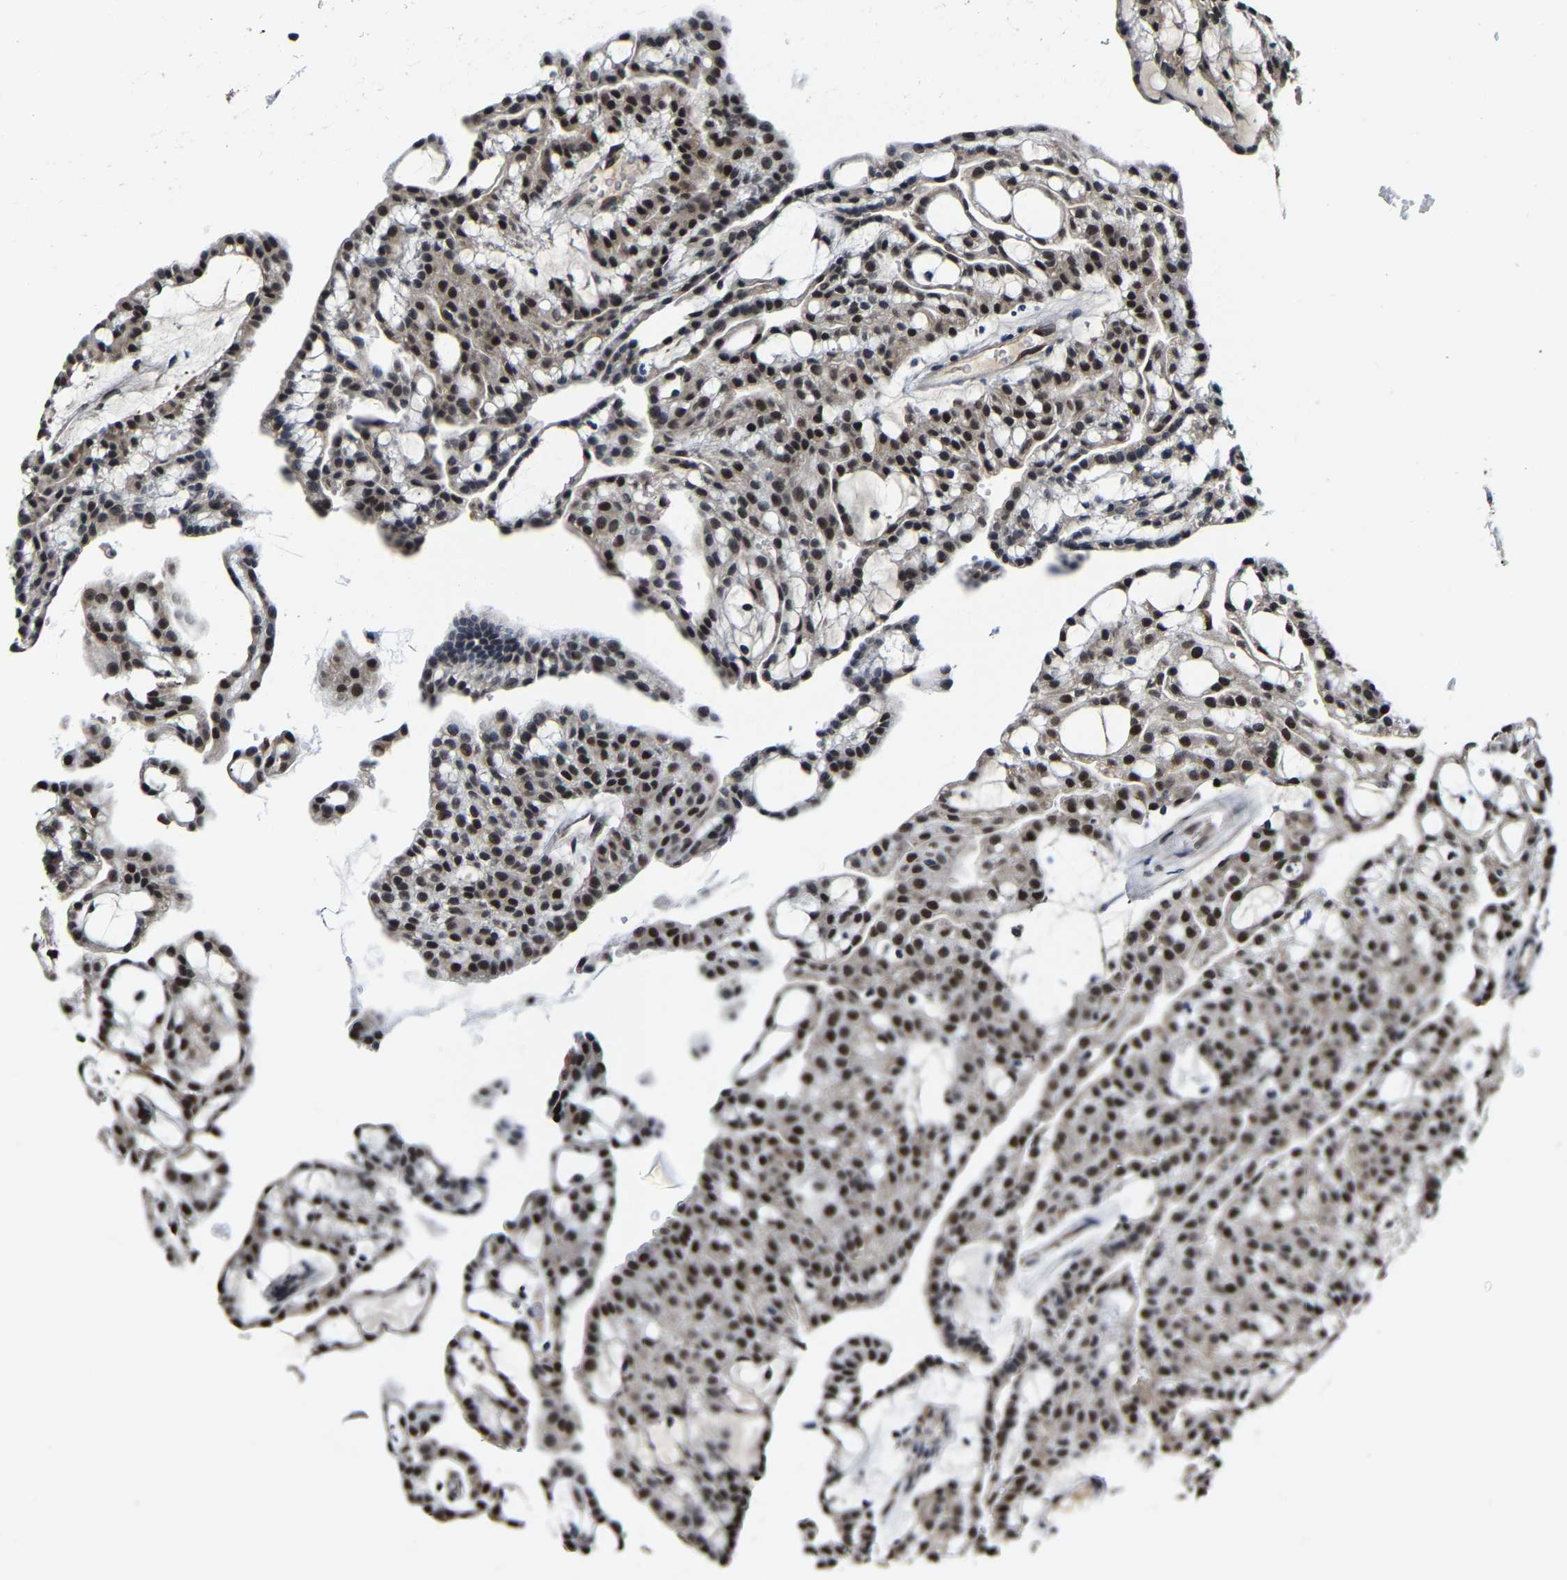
{"staining": {"intensity": "moderate", "quantity": ">75%", "location": "nuclear"}, "tissue": "renal cancer", "cell_type": "Tumor cells", "image_type": "cancer", "snomed": [{"axis": "morphology", "description": "Adenocarcinoma, NOS"}, {"axis": "topography", "description": "Kidney"}], "caption": "Renal cancer (adenocarcinoma) stained for a protein exhibits moderate nuclear positivity in tumor cells.", "gene": "METTL1", "patient": {"sex": "male", "age": 63}}